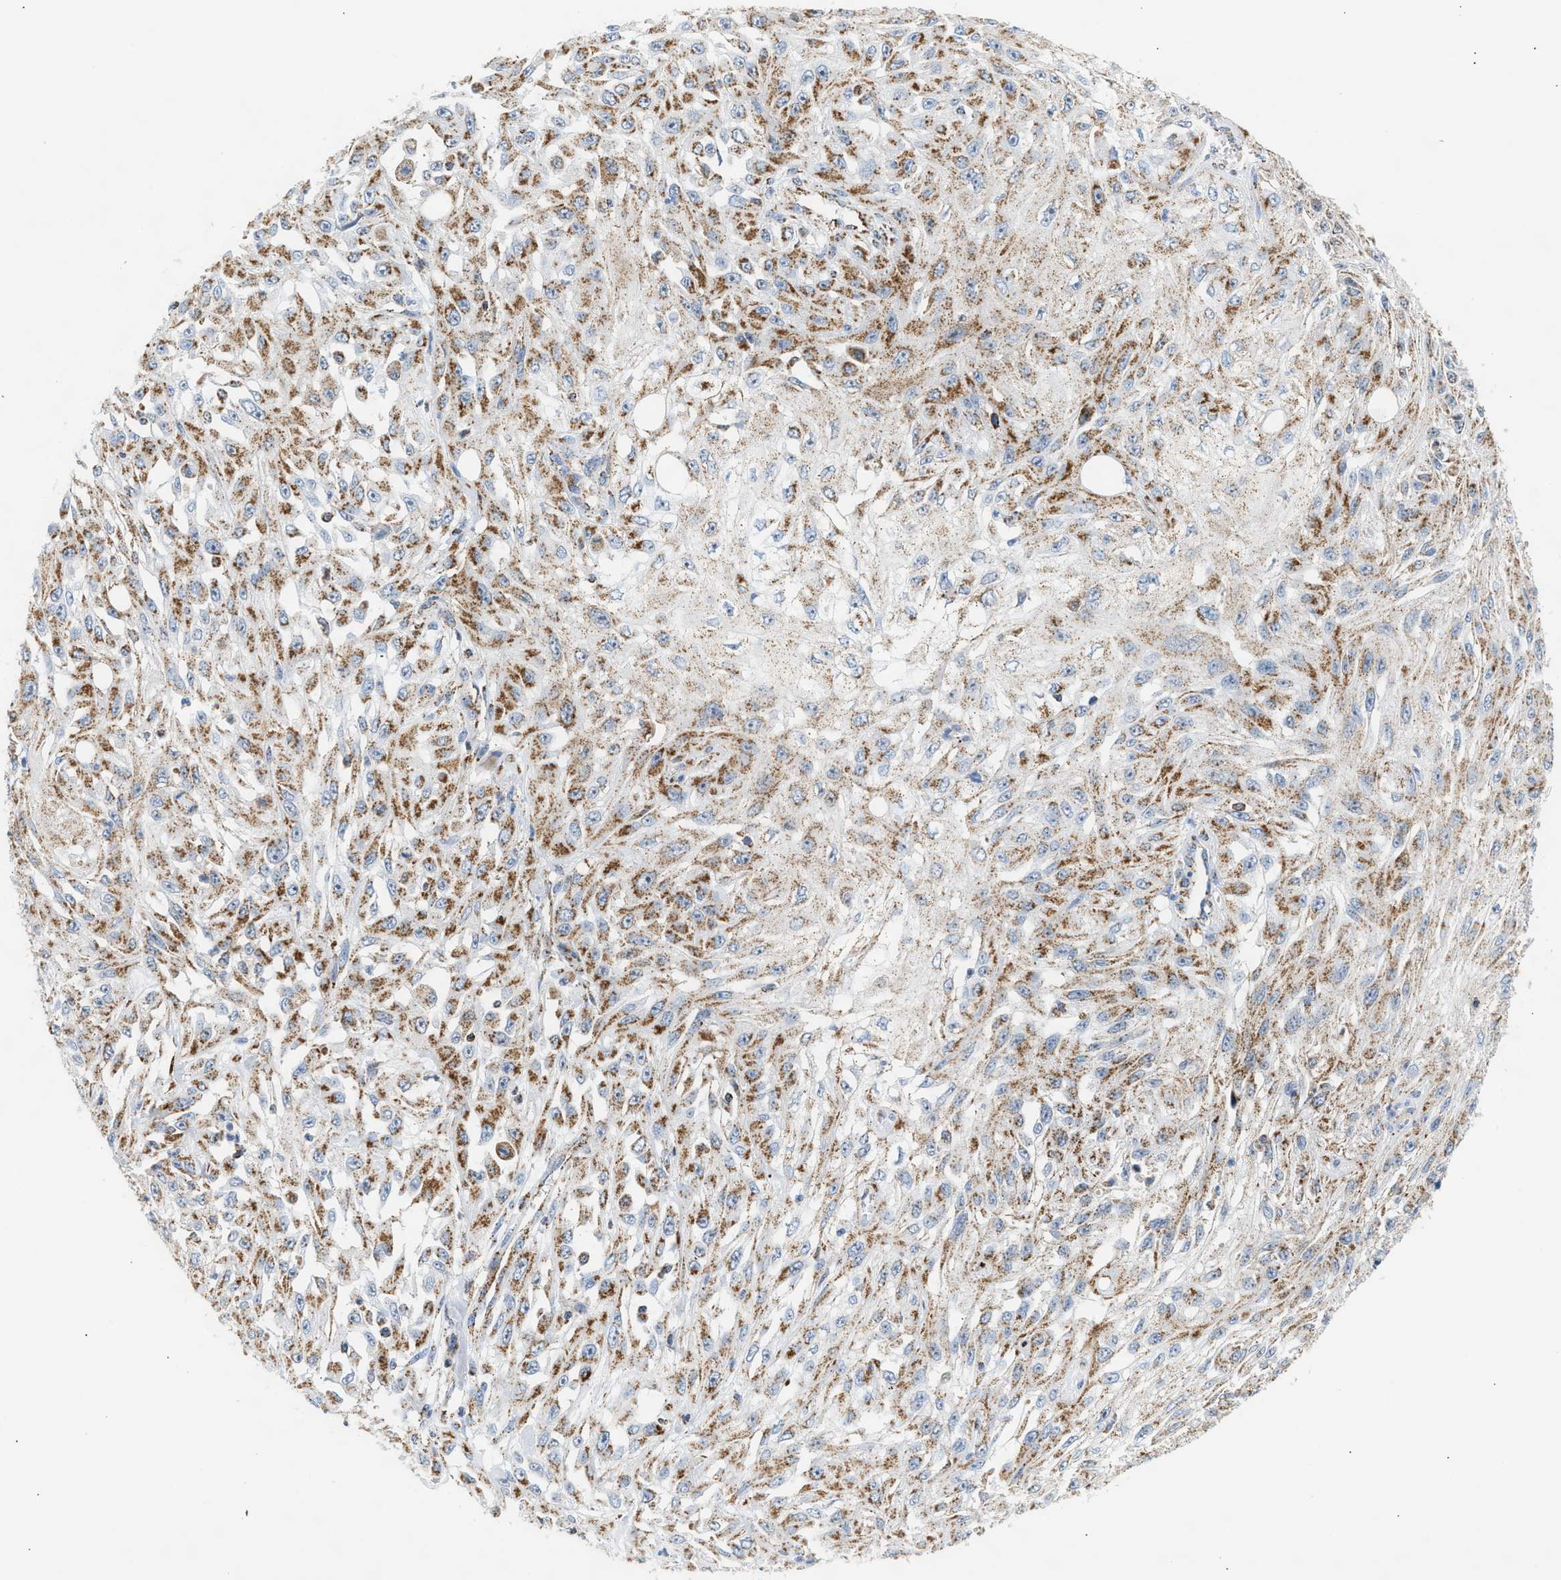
{"staining": {"intensity": "moderate", "quantity": ">75%", "location": "cytoplasmic/membranous"}, "tissue": "skin cancer", "cell_type": "Tumor cells", "image_type": "cancer", "snomed": [{"axis": "morphology", "description": "Squamous cell carcinoma, NOS"}, {"axis": "morphology", "description": "Squamous cell carcinoma, metastatic, NOS"}, {"axis": "topography", "description": "Skin"}, {"axis": "topography", "description": "Lymph node"}], "caption": "The histopathology image exhibits a brown stain indicating the presence of a protein in the cytoplasmic/membranous of tumor cells in squamous cell carcinoma (skin). (Stains: DAB (3,3'-diaminobenzidine) in brown, nuclei in blue, Microscopy: brightfield microscopy at high magnification).", "gene": "OGDH", "patient": {"sex": "male", "age": 75}}